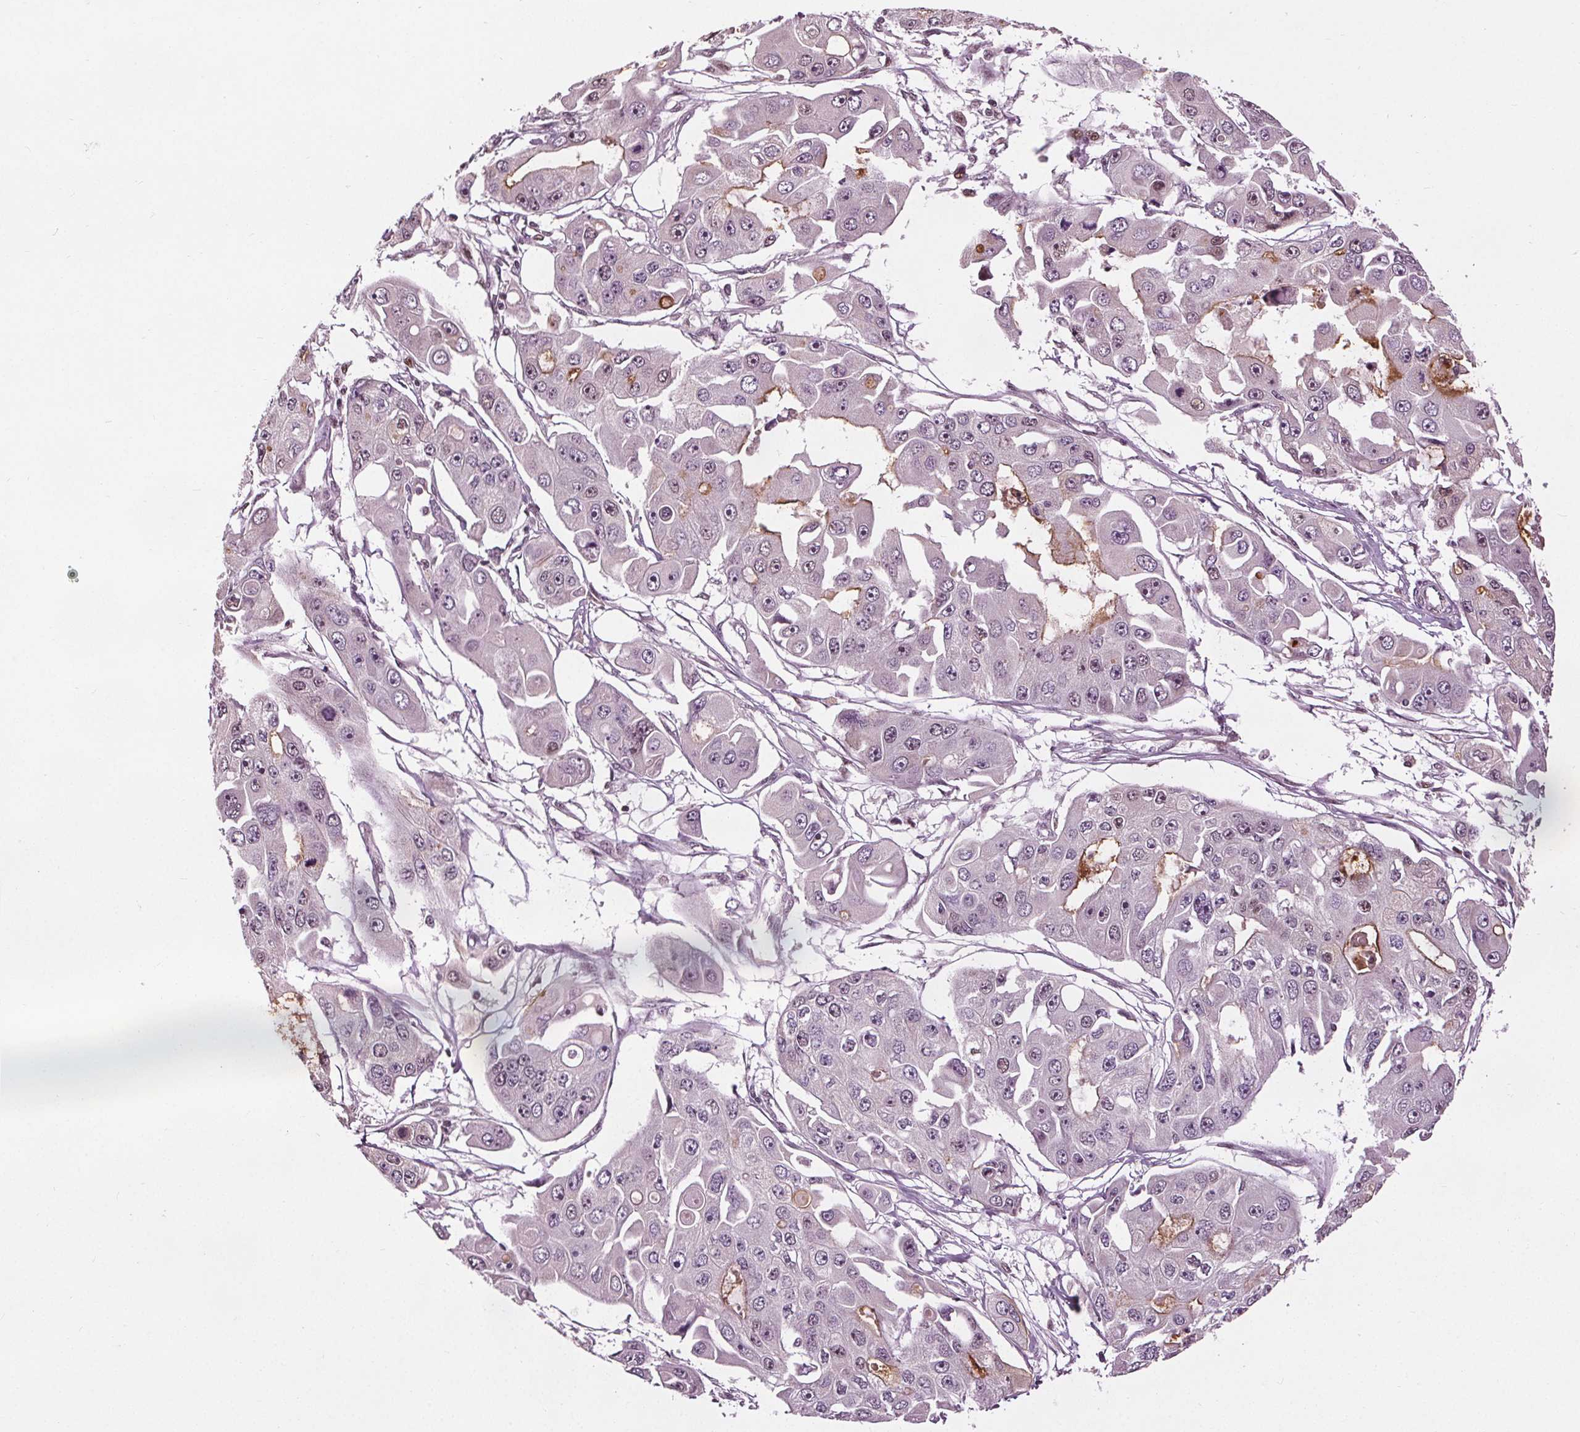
{"staining": {"intensity": "moderate", "quantity": "<25%", "location": "cytoplasmic/membranous"}, "tissue": "ovarian cancer", "cell_type": "Tumor cells", "image_type": "cancer", "snomed": [{"axis": "morphology", "description": "Cystadenocarcinoma, serous, NOS"}, {"axis": "topography", "description": "Ovary"}], "caption": "Immunohistochemical staining of ovarian cancer (serous cystadenocarcinoma) displays low levels of moderate cytoplasmic/membranous protein positivity in approximately <25% of tumor cells.", "gene": "DDX11", "patient": {"sex": "female", "age": 56}}